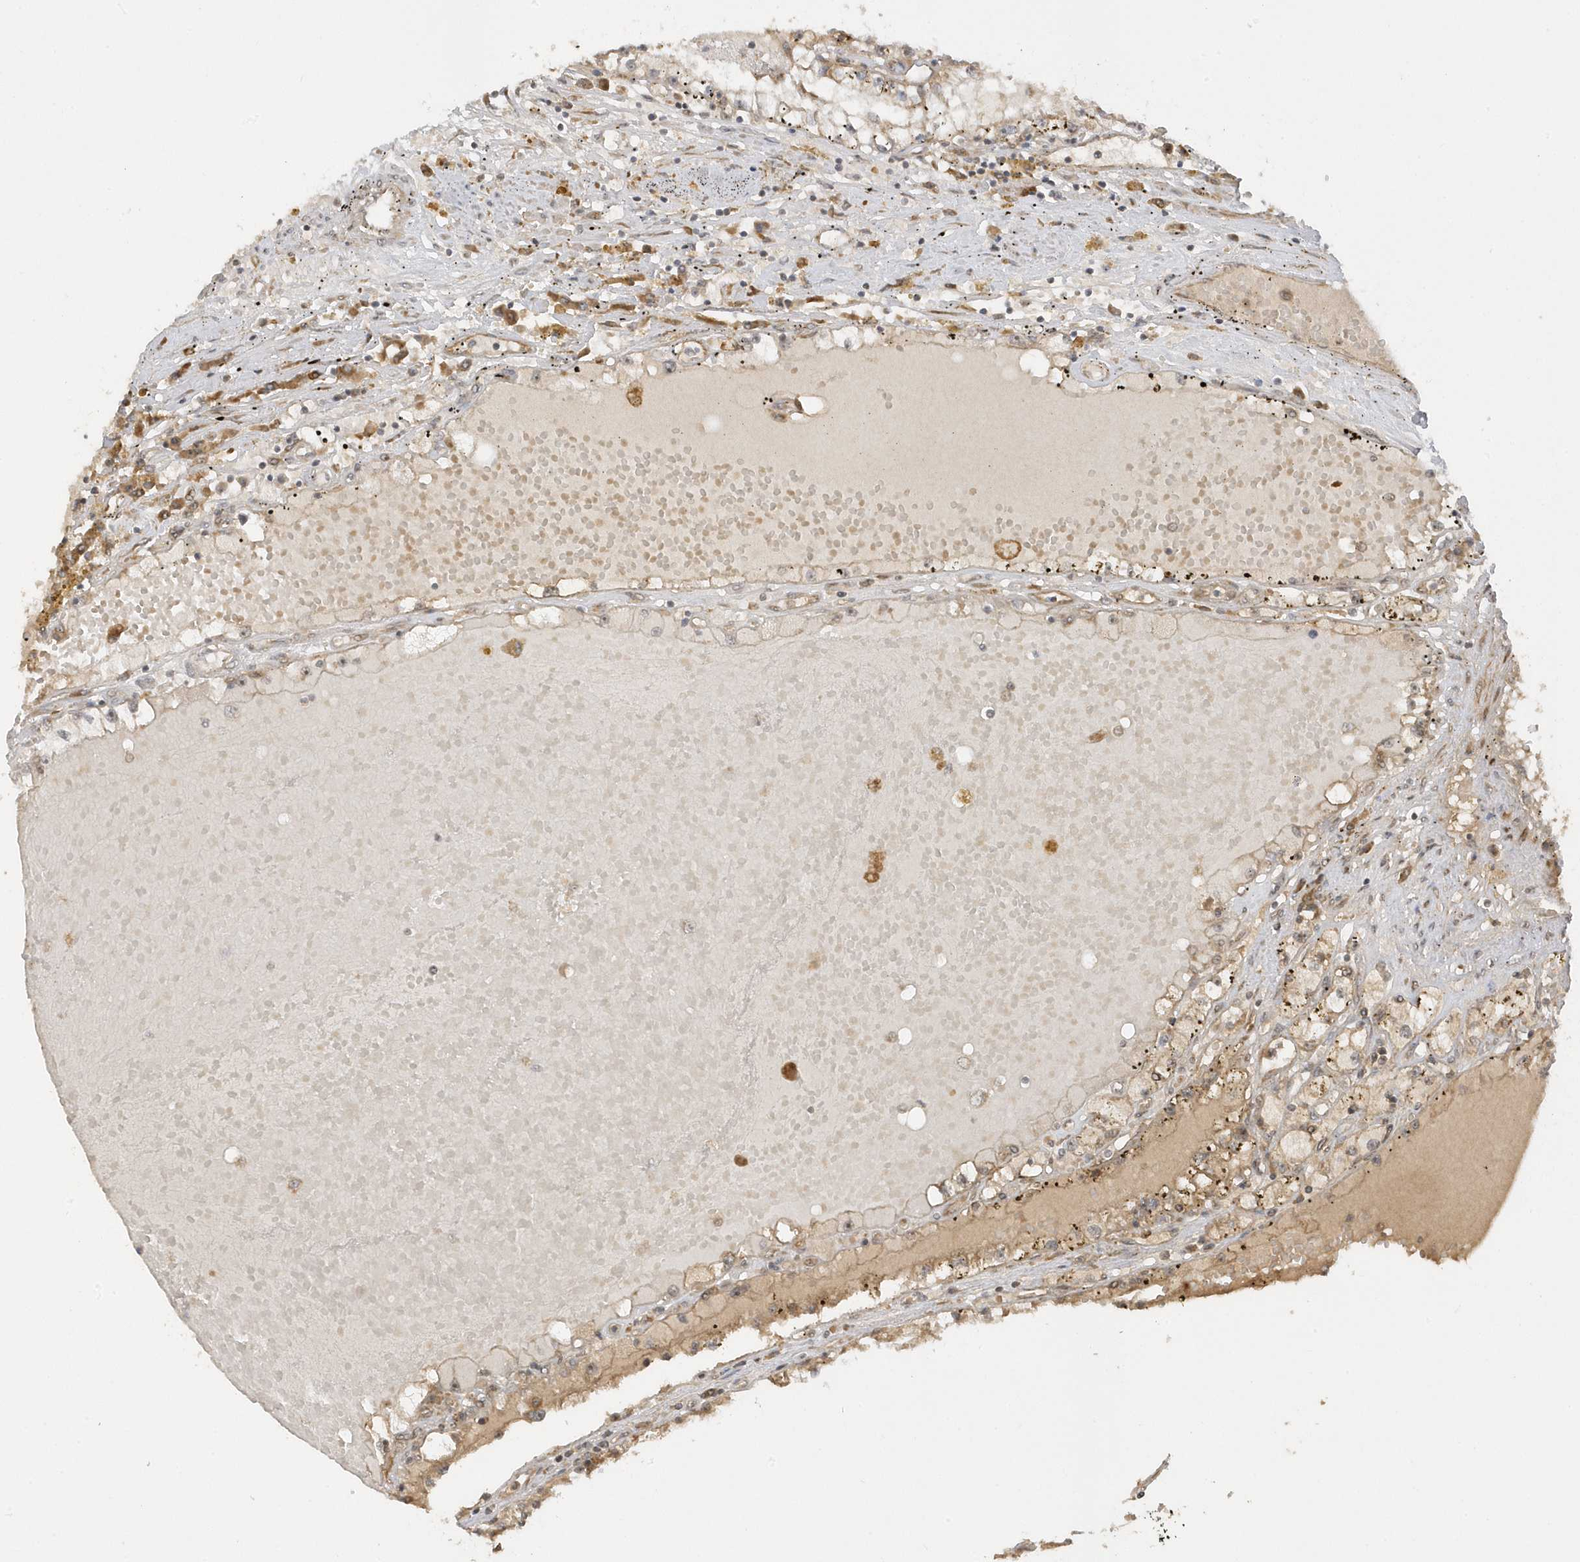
{"staining": {"intensity": "weak", "quantity": ">75%", "location": "cytoplasmic/membranous"}, "tissue": "renal cancer", "cell_type": "Tumor cells", "image_type": "cancer", "snomed": [{"axis": "morphology", "description": "Adenocarcinoma, NOS"}, {"axis": "topography", "description": "Kidney"}], "caption": "Protein staining displays weak cytoplasmic/membranous staining in approximately >75% of tumor cells in renal cancer. The protein is stained brown, and the nuclei are stained in blue (DAB IHC with brightfield microscopy, high magnification).", "gene": "ECM2", "patient": {"sex": "male", "age": 56}}